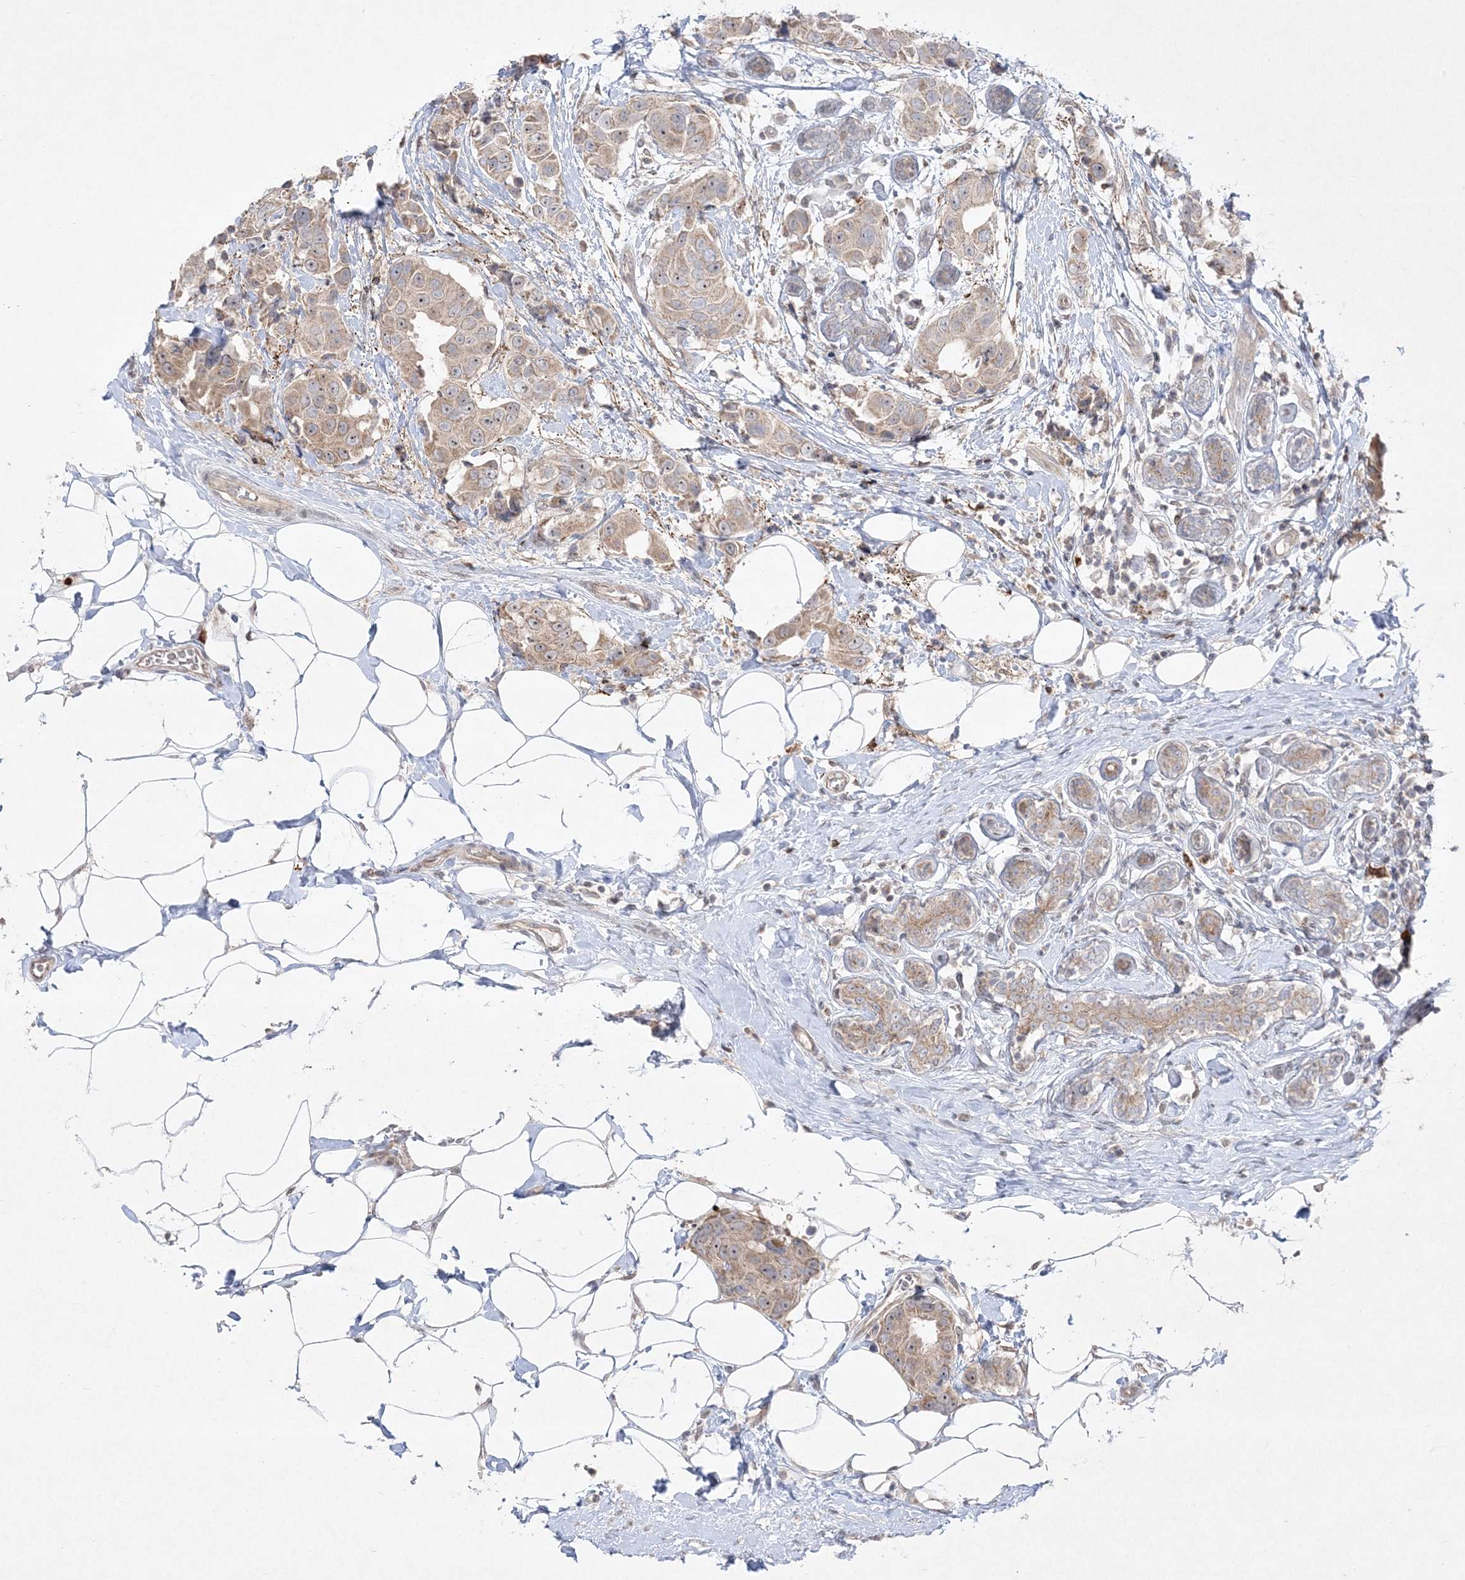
{"staining": {"intensity": "weak", "quantity": "25%-75%", "location": "cytoplasmic/membranous"}, "tissue": "breast cancer", "cell_type": "Tumor cells", "image_type": "cancer", "snomed": [{"axis": "morphology", "description": "Normal tissue, NOS"}, {"axis": "morphology", "description": "Duct carcinoma"}, {"axis": "topography", "description": "Breast"}], "caption": "The image reveals staining of breast cancer, revealing weak cytoplasmic/membranous protein staining (brown color) within tumor cells.", "gene": "CLNK", "patient": {"sex": "female", "age": 39}}